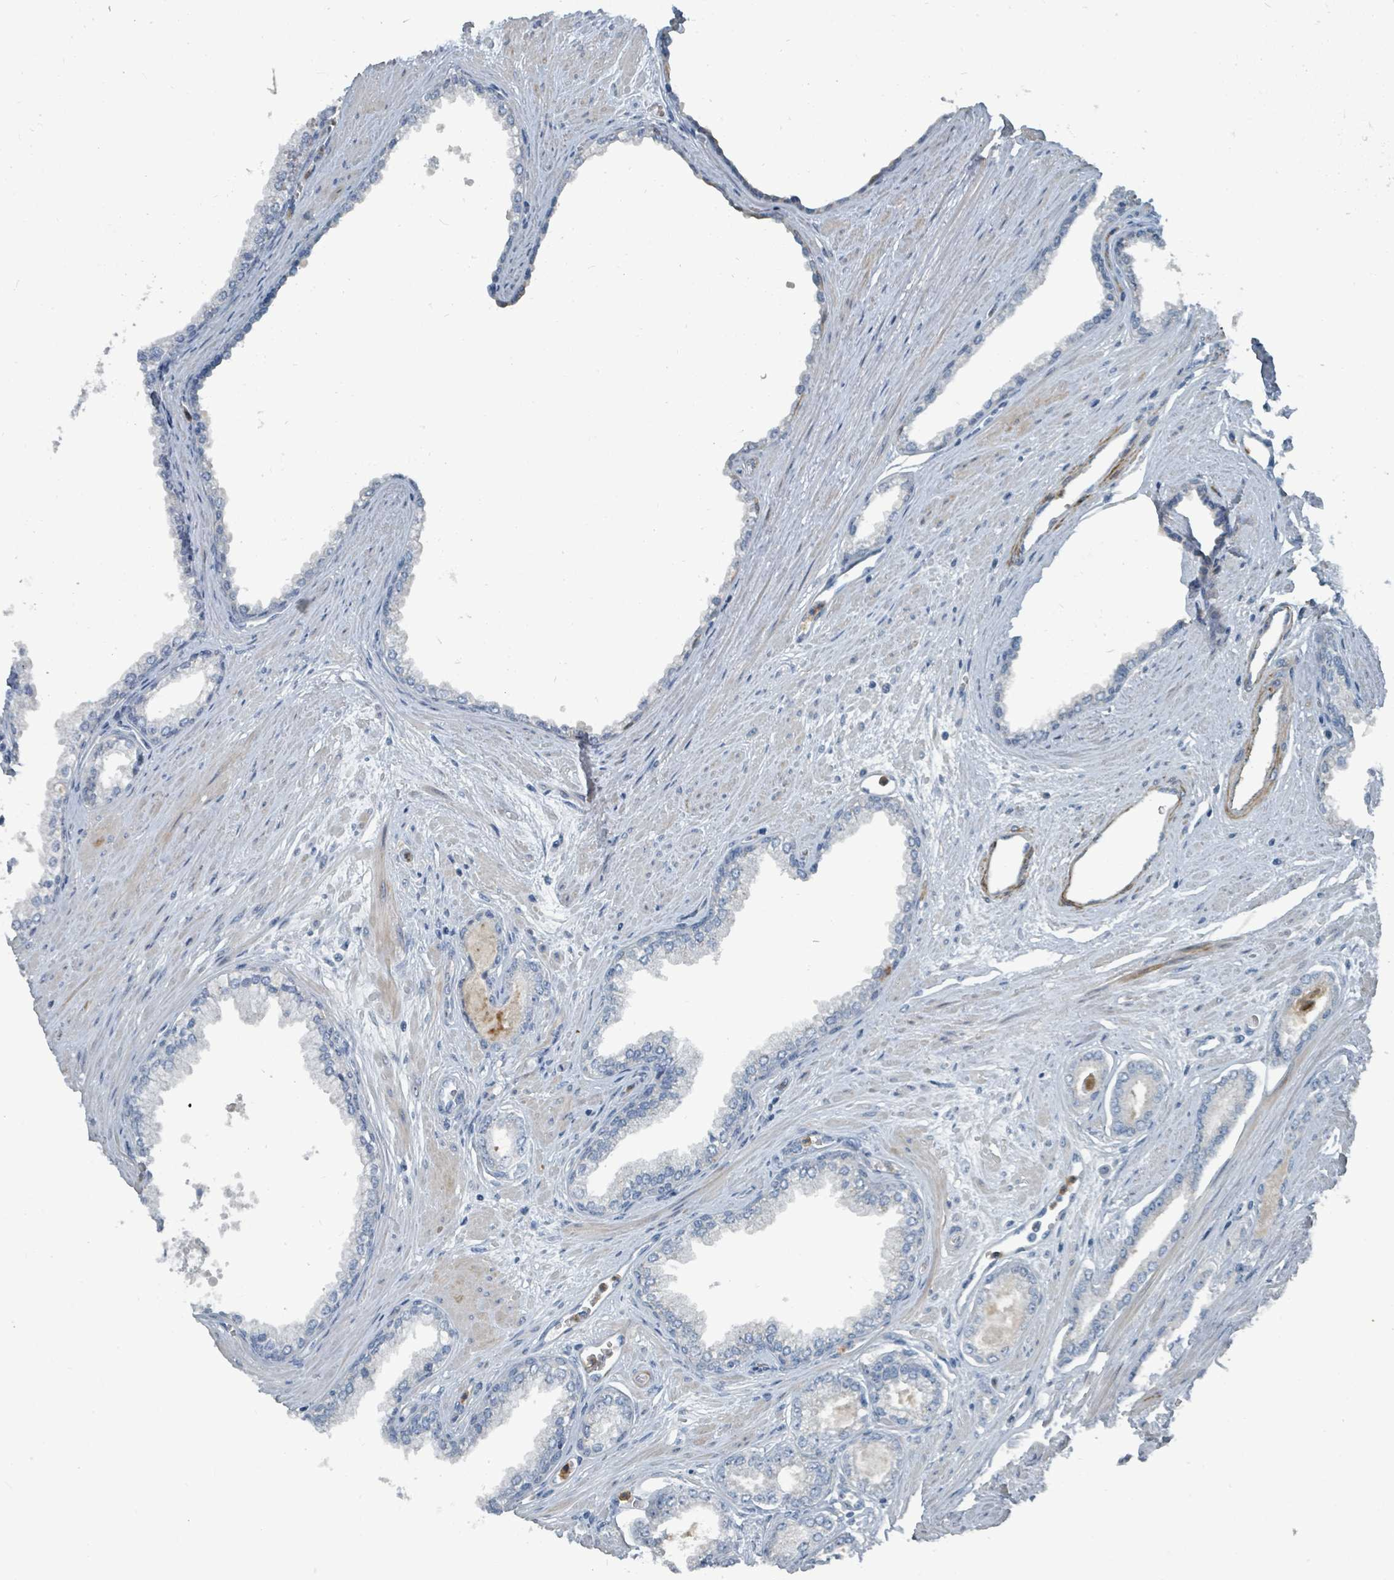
{"staining": {"intensity": "negative", "quantity": "none", "location": "none"}, "tissue": "prostate cancer", "cell_type": "Tumor cells", "image_type": "cancer", "snomed": [{"axis": "morphology", "description": "Adenocarcinoma, Low grade"}, {"axis": "topography", "description": "Prostate"}], "caption": "Protein analysis of low-grade adenocarcinoma (prostate) exhibits no significant expression in tumor cells. Nuclei are stained in blue.", "gene": "SLC44A5", "patient": {"sex": "male", "age": 60}}